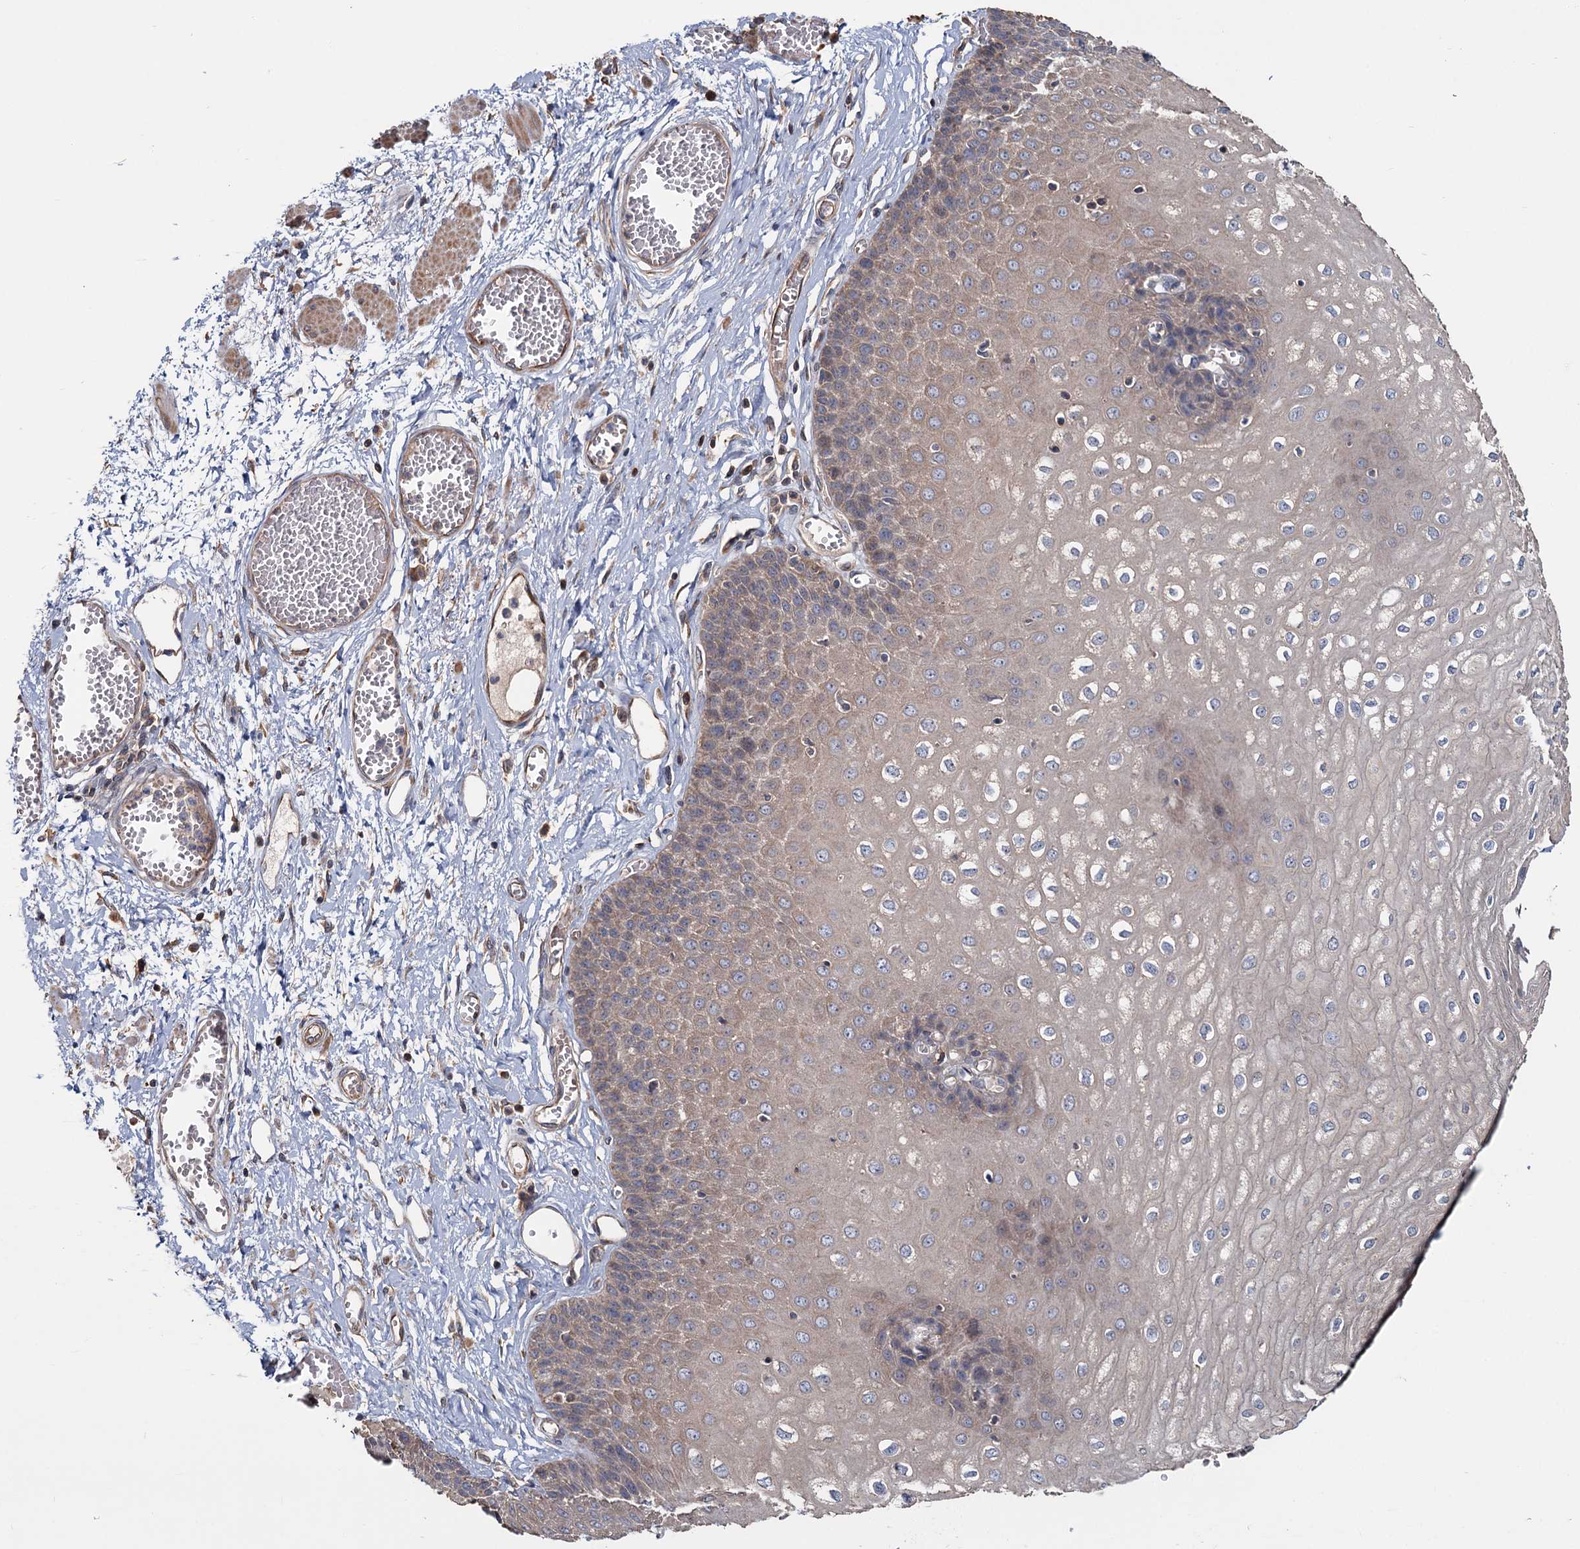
{"staining": {"intensity": "weak", "quantity": ">75%", "location": "cytoplasmic/membranous"}, "tissue": "esophagus", "cell_type": "Squamous epithelial cells", "image_type": "normal", "snomed": [{"axis": "morphology", "description": "Normal tissue, NOS"}, {"axis": "topography", "description": "Esophagus"}], "caption": "Protein staining of normal esophagus exhibits weak cytoplasmic/membranous positivity in about >75% of squamous epithelial cells. (Brightfield microscopy of DAB IHC at high magnification).", "gene": "MTRR", "patient": {"sex": "male", "age": 60}}